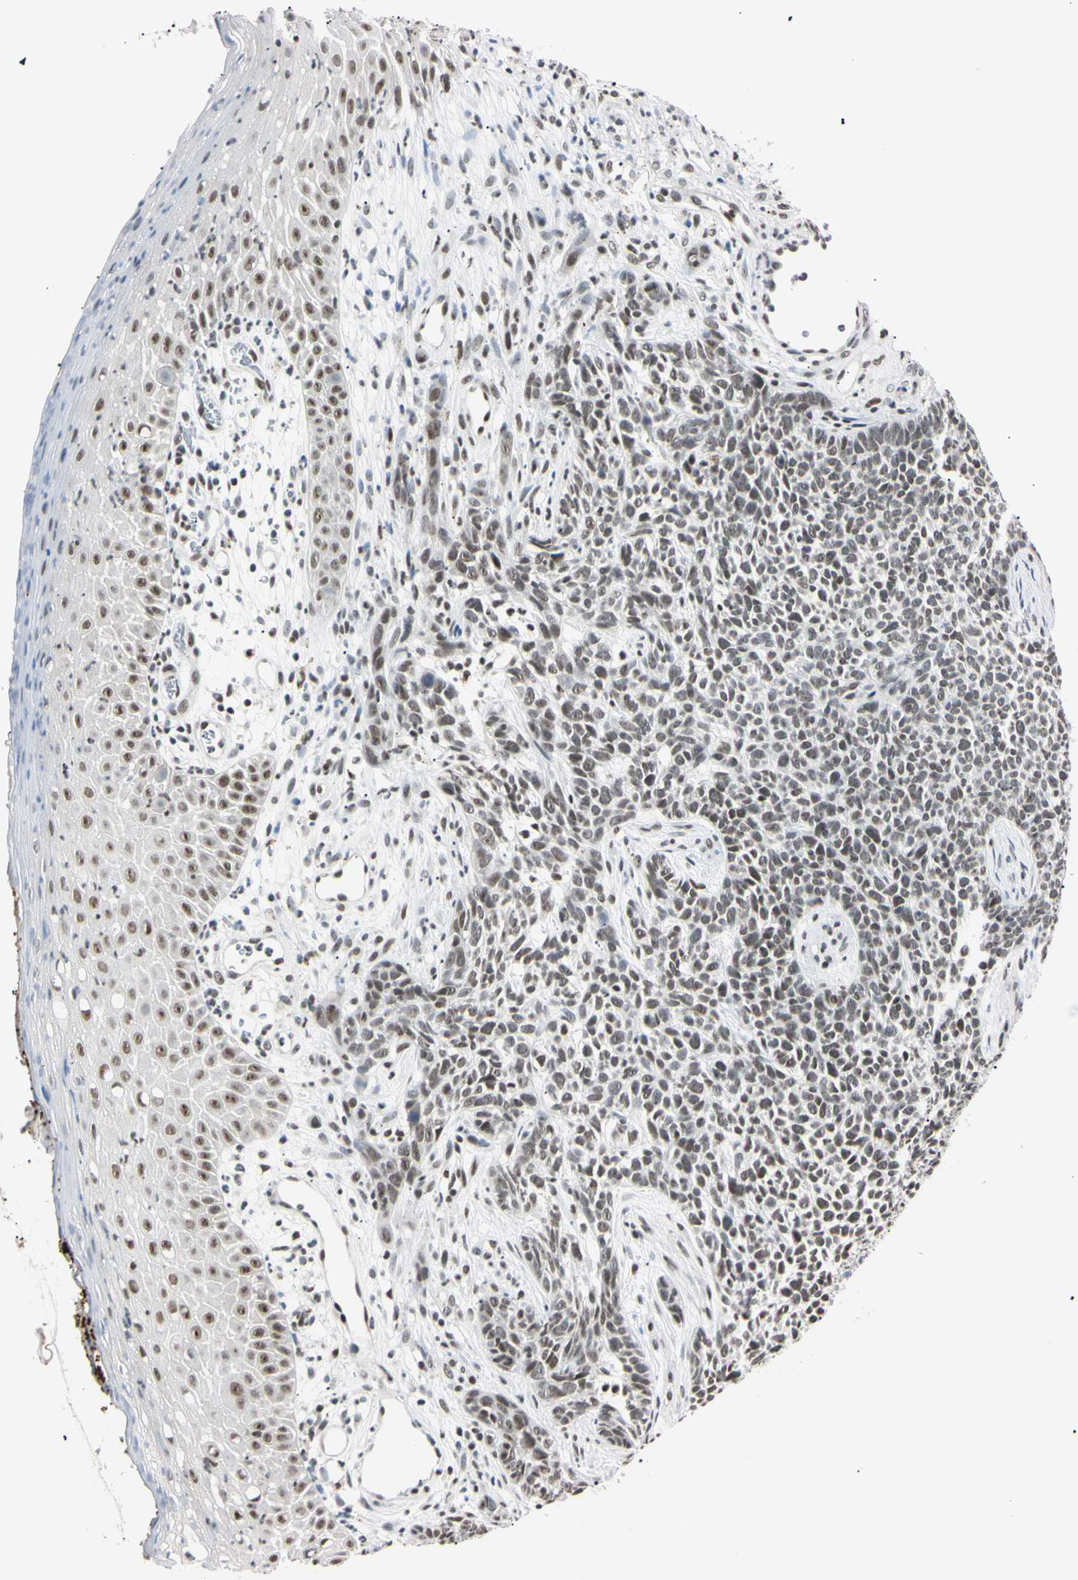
{"staining": {"intensity": "weak", "quantity": ">75%", "location": "nuclear"}, "tissue": "skin cancer", "cell_type": "Tumor cells", "image_type": "cancer", "snomed": [{"axis": "morphology", "description": "Basal cell carcinoma"}, {"axis": "topography", "description": "Skin"}], "caption": "Protein expression analysis of skin basal cell carcinoma demonstrates weak nuclear positivity in about >75% of tumor cells. (Brightfield microscopy of DAB IHC at high magnification).", "gene": "C1orf174", "patient": {"sex": "female", "age": 84}}